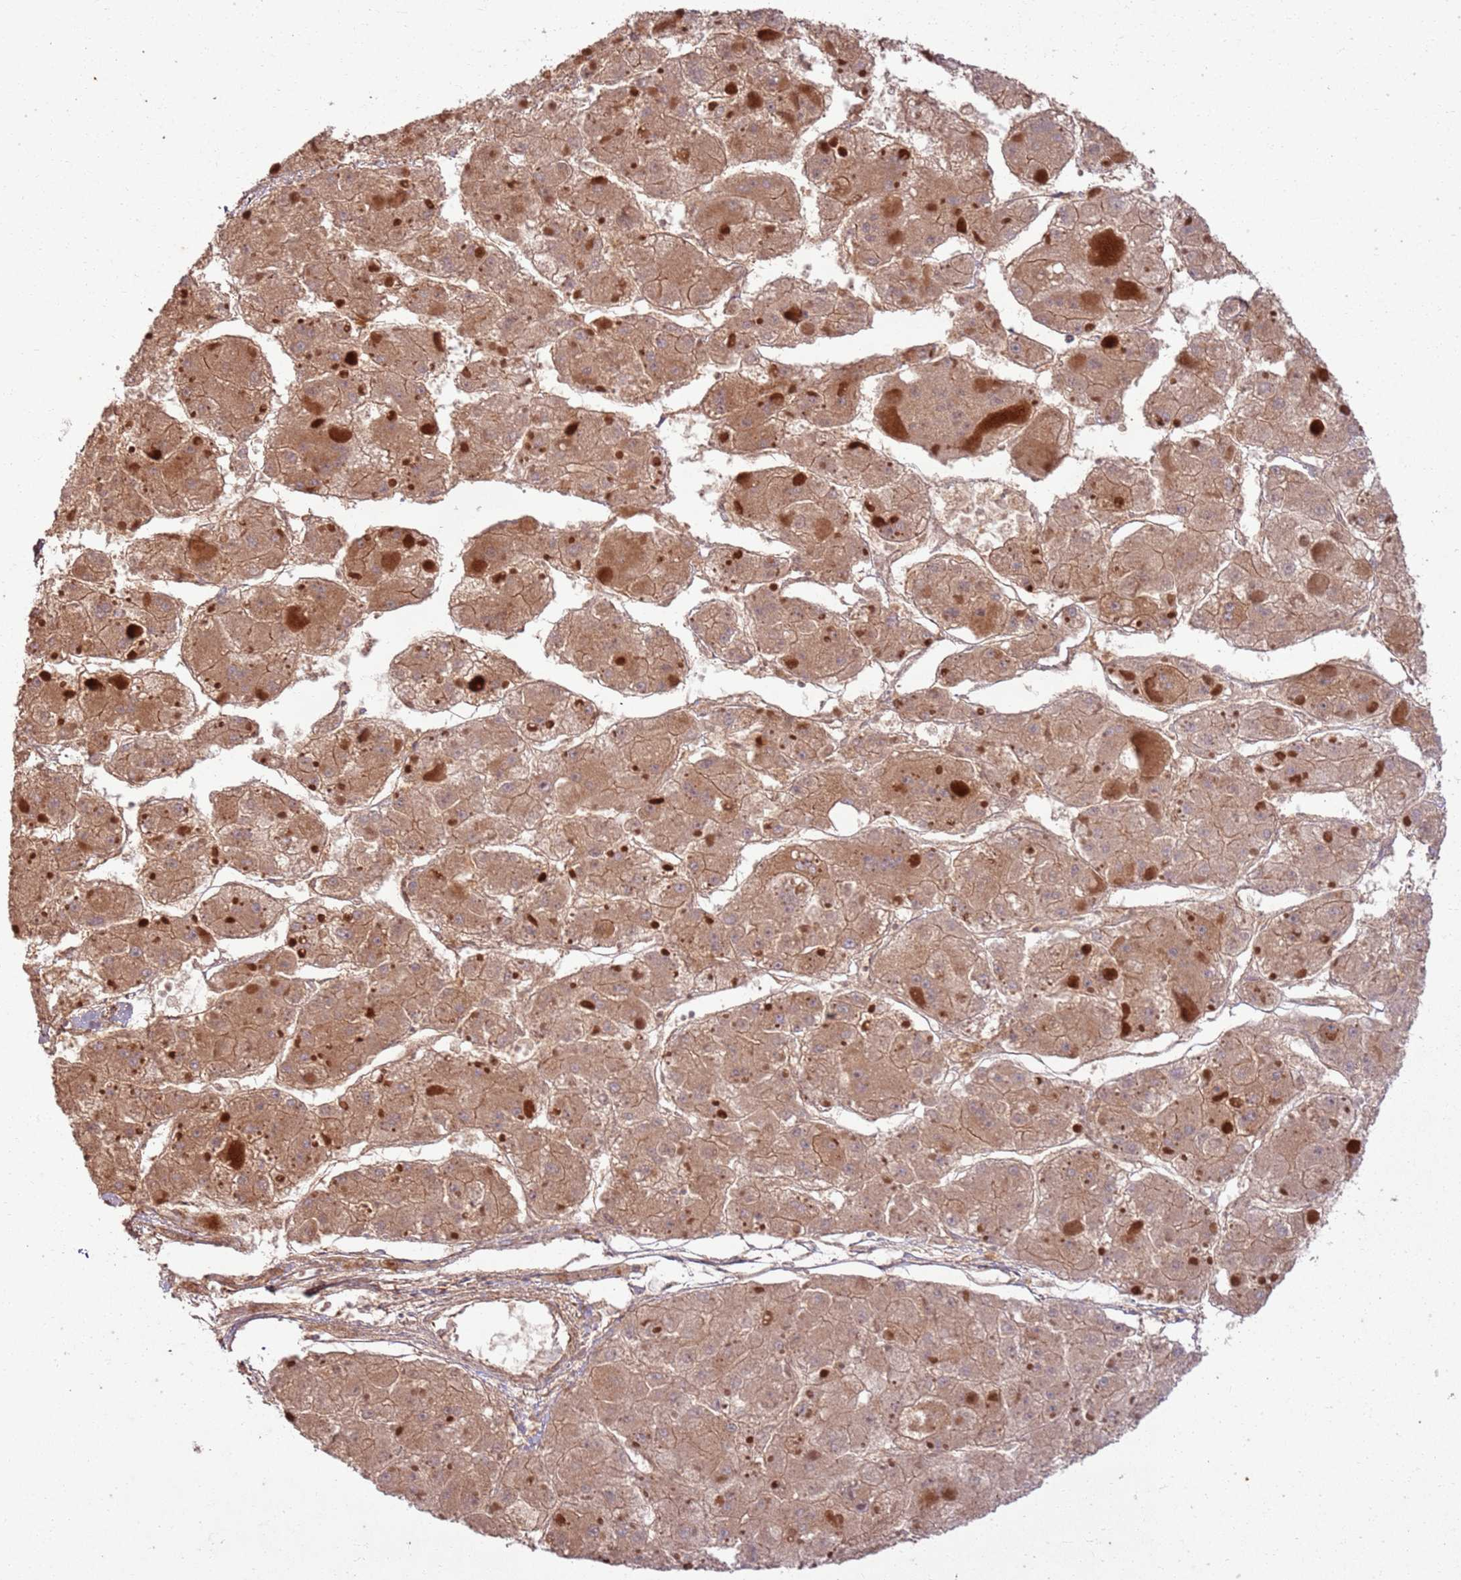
{"staining": {"intensity": "moderate", "quantity": ">75%", "location": "cytoplasmic/membranous"}, "tissue": "liver cancer", "cell_type": "Tumor cells", "image_type": "cancer", "snomed": [{"axis": "morphology", "description": "Carcinoma, Hepatocellular, NOS"}, {"axis": "topography", "description": "Liver"}], "caption": "DAB (3,3'-diaminobenzidine) immunohistochemical staining of human liver hepatocellular carcinoma displays moderate cytoplasmic/membranous protein staining in about >75% of tumor cells.", "gene": "ZNF623", "patient": {"sex": "female", "age": 73}}